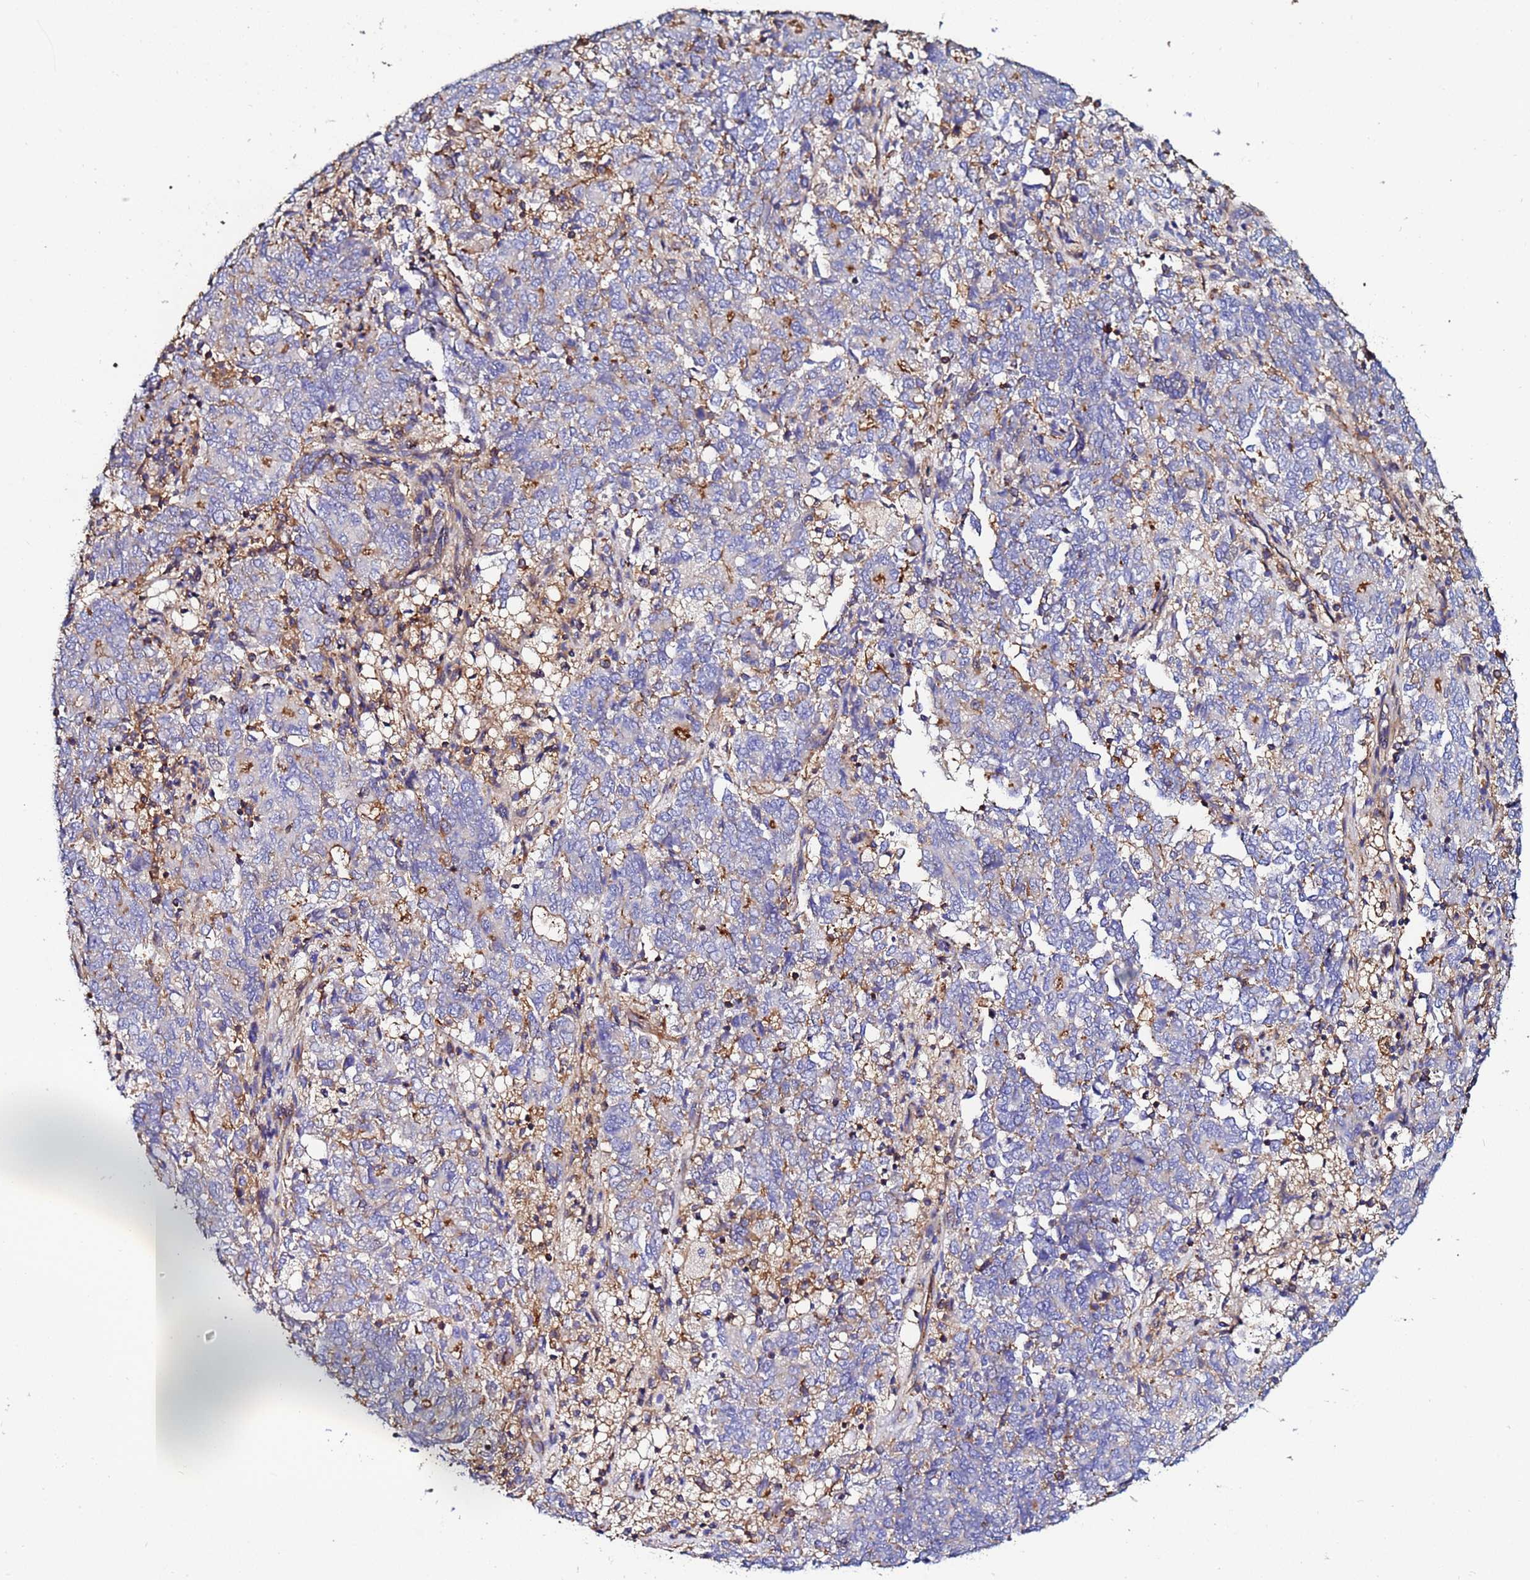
{"staining": {"intensity": "moderate", "quantity": "<25%", "location": "cytoplasmic/membranous"}, "tissue": "endometrial cancer", "cell_type": "Tumor cells", "image_type": "cancer", "snomed": [{"axis": "morphology", "description": "Adenocarcinoma, NOS"}, {"axis": "topography", "description": "Endometrium"}], "caption": "Moderate cytoplasmic/membranous positivity for a protein is present in approximately <25% of tumor cells of endometrial cancer using immunohistochemistry.", "gene": "POTEE", "patient": {"sex": "female", "age": 80}}